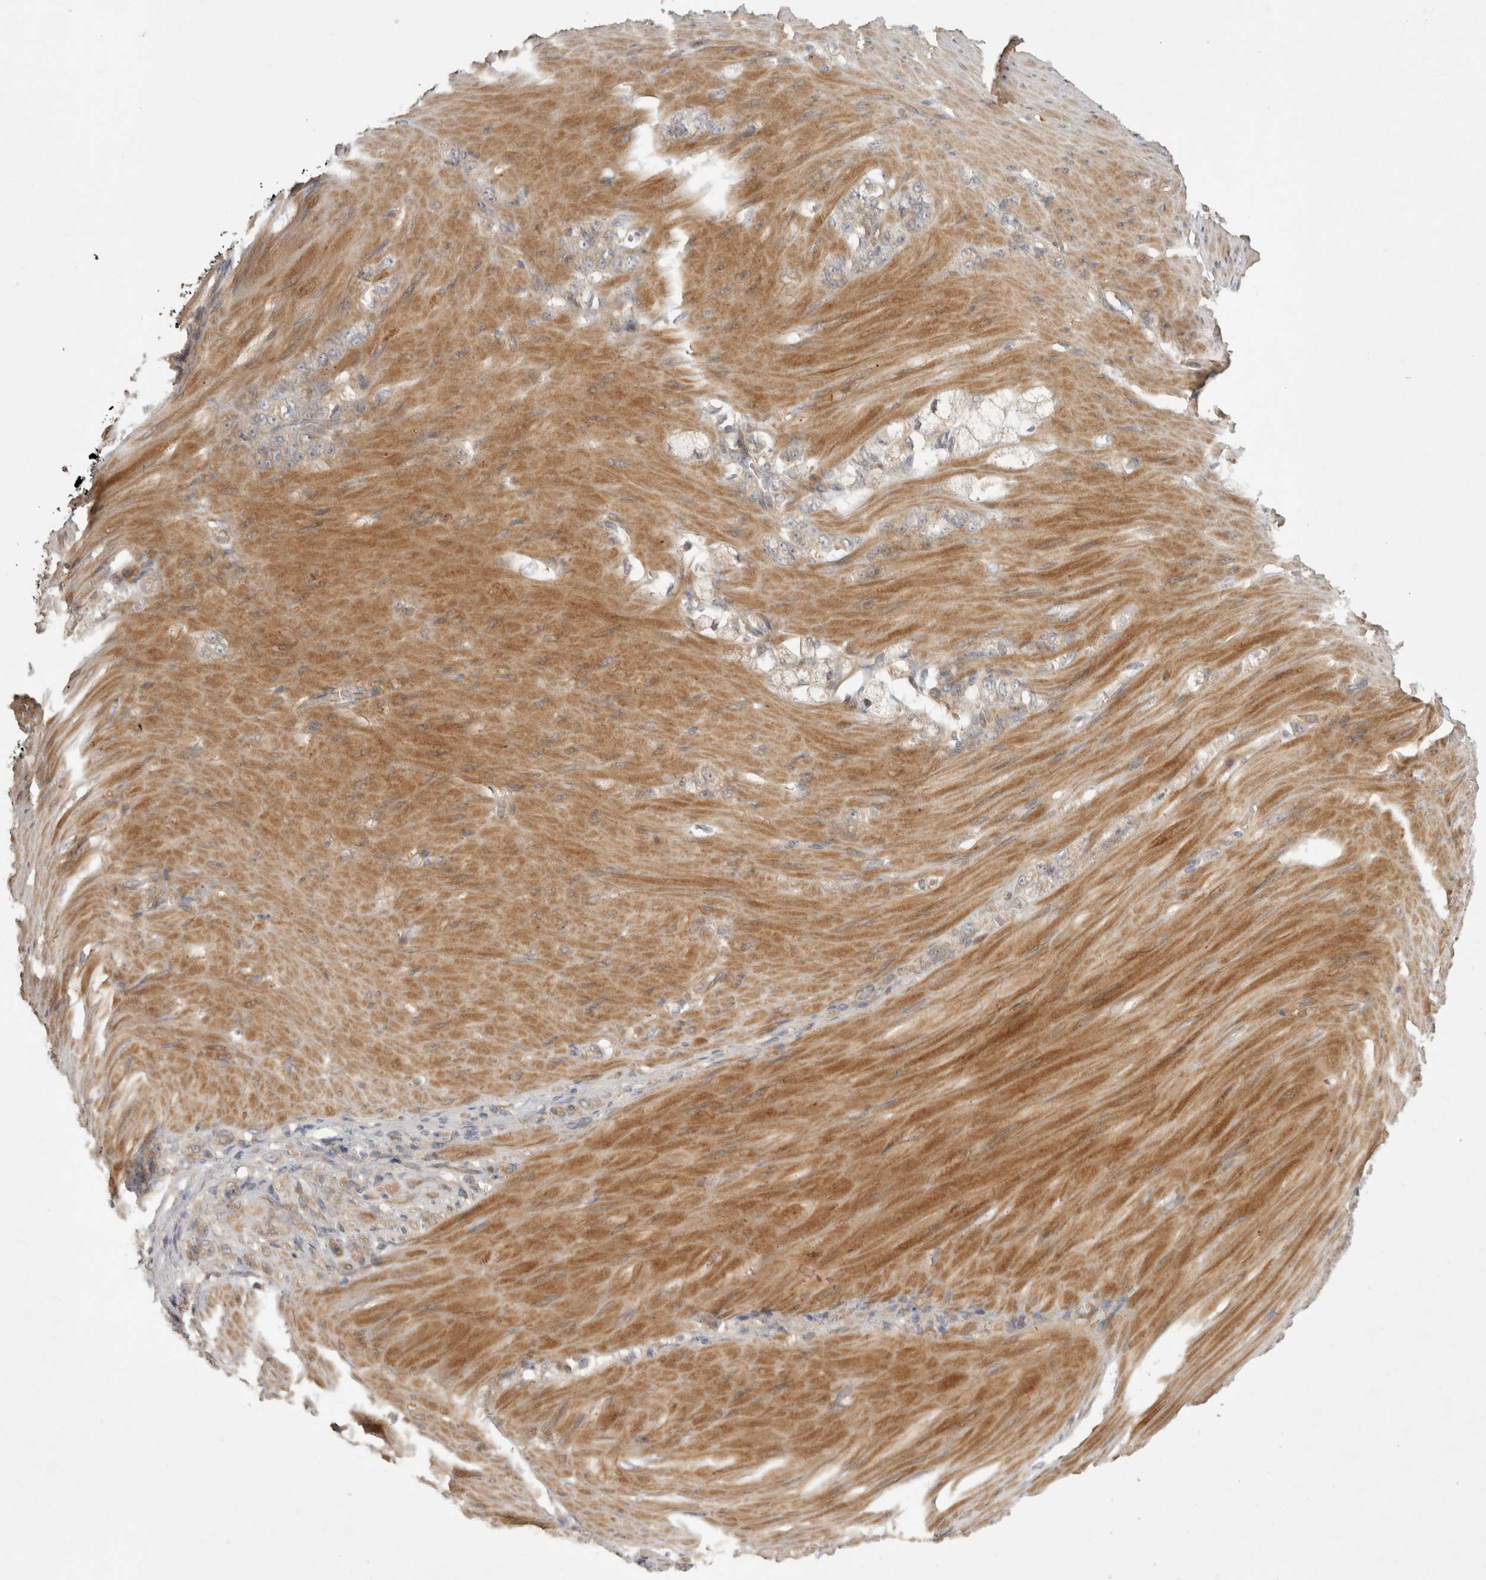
{"staining": {"intensity": "weak", "quantity": "<25%", "location": "cytoplasmic/membranous"}, "tissue": "stomach cancer", "cell_type": "Tumor cells", "image_type": "cancer", "snomed": [{"axis": "morphology", "description": "Normal tissue, NOS"}, {"axis": "morphology", "description": "Adenocarcinoma, NOS"}, {"axis": "topography", "description": "Stomach"}], "caption": "Tumor cells show no significant protein expression in stomach cancer.", "gene": "PPP1R42", "patient": {"sex": "male", "age": 82}}